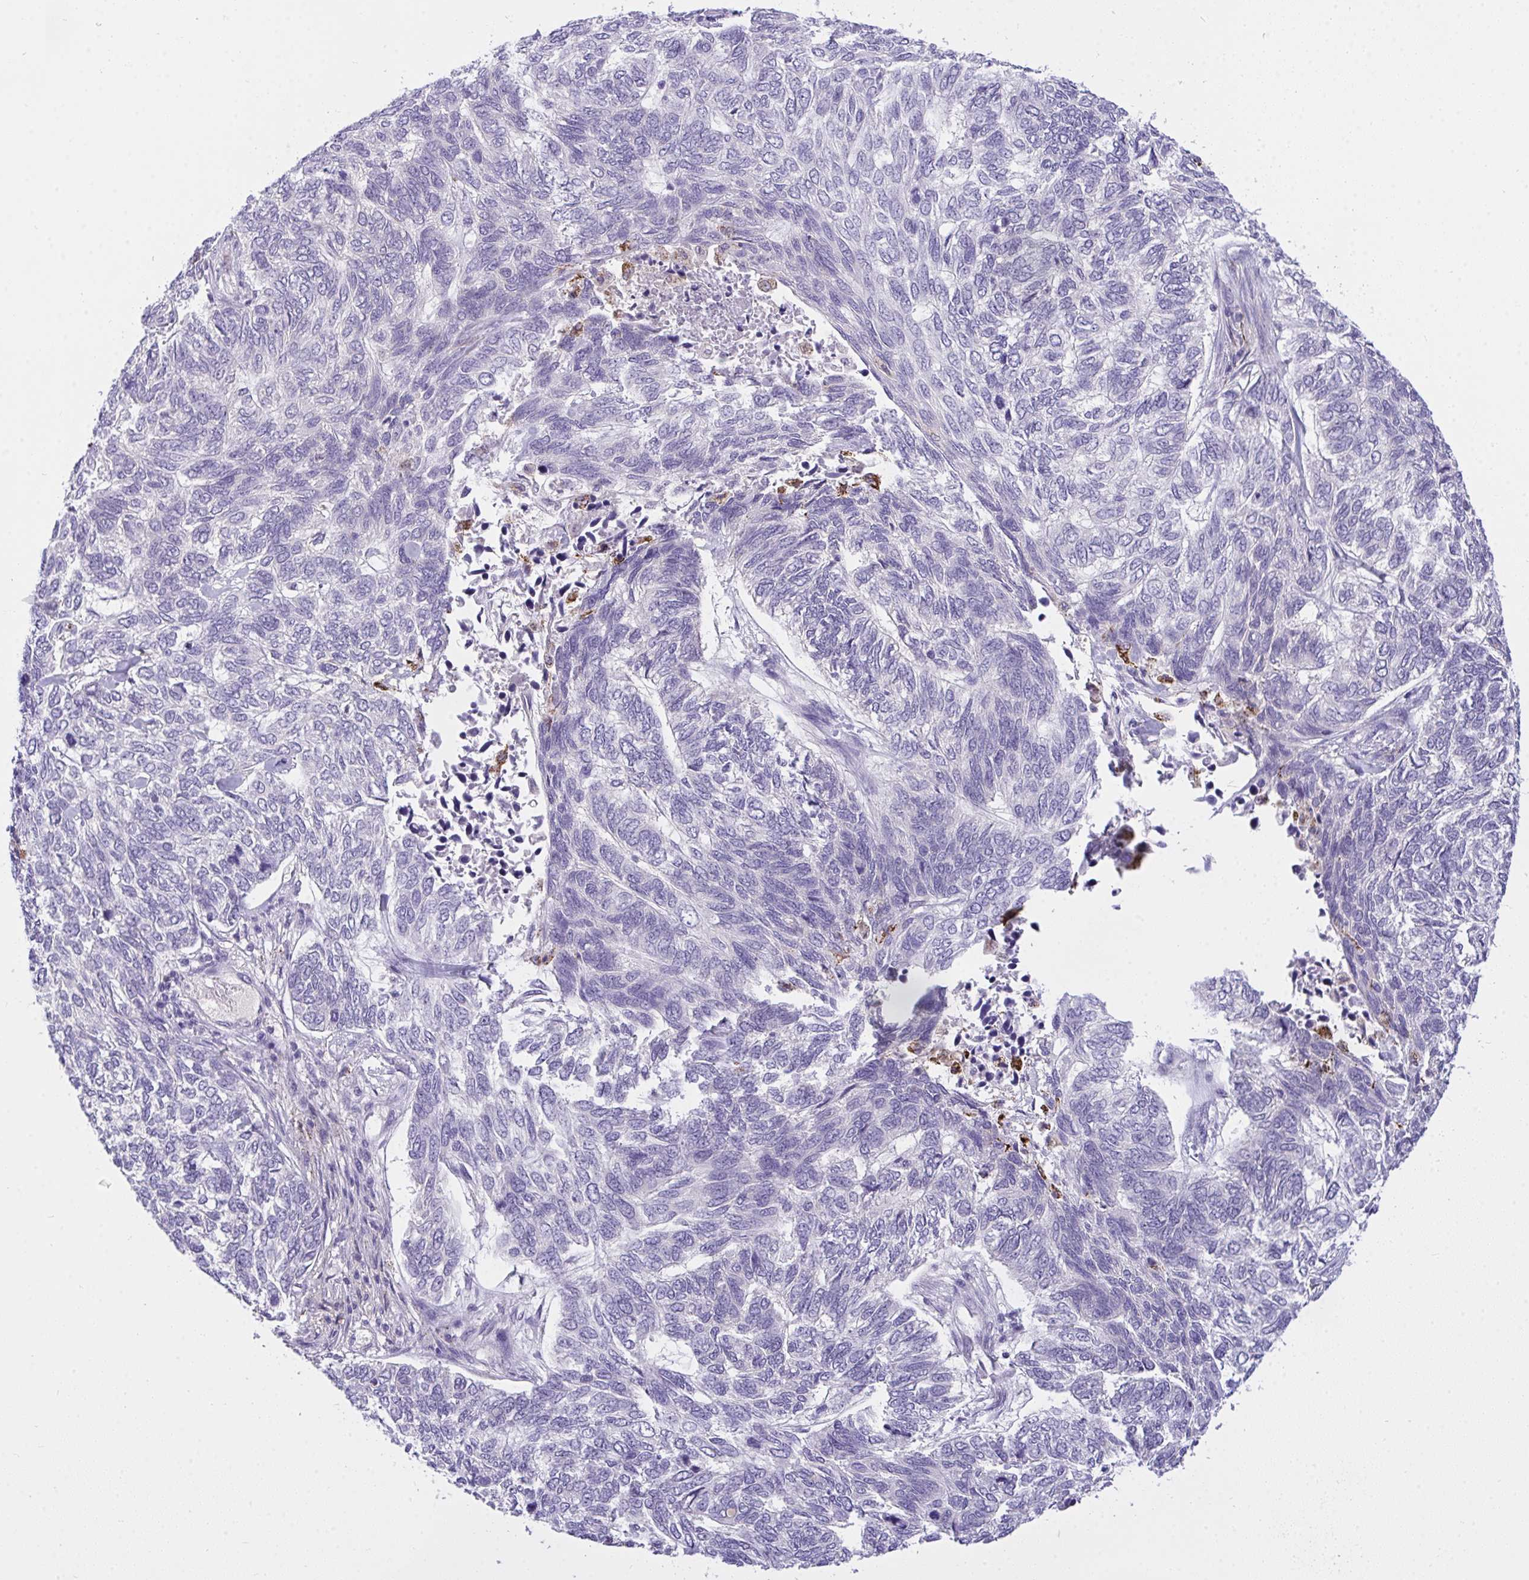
{"staining": {"intensity": "negative", "quantity": "none", "location": "none"}, "tissue": "skin cancer", "cell_type": "Tumor cells", "image_type": "cancer", "snomed": [{"axis": "morphology", "description": "Basal cell carcinoma"}, {"axis": "topography", "description": "Skin"}], "caption": "There is no significant positivity in tumor cells of skin basal cell carcinoma.", "gene": "SEMA6B", "patient": {"sex": "female", "age": 65}}